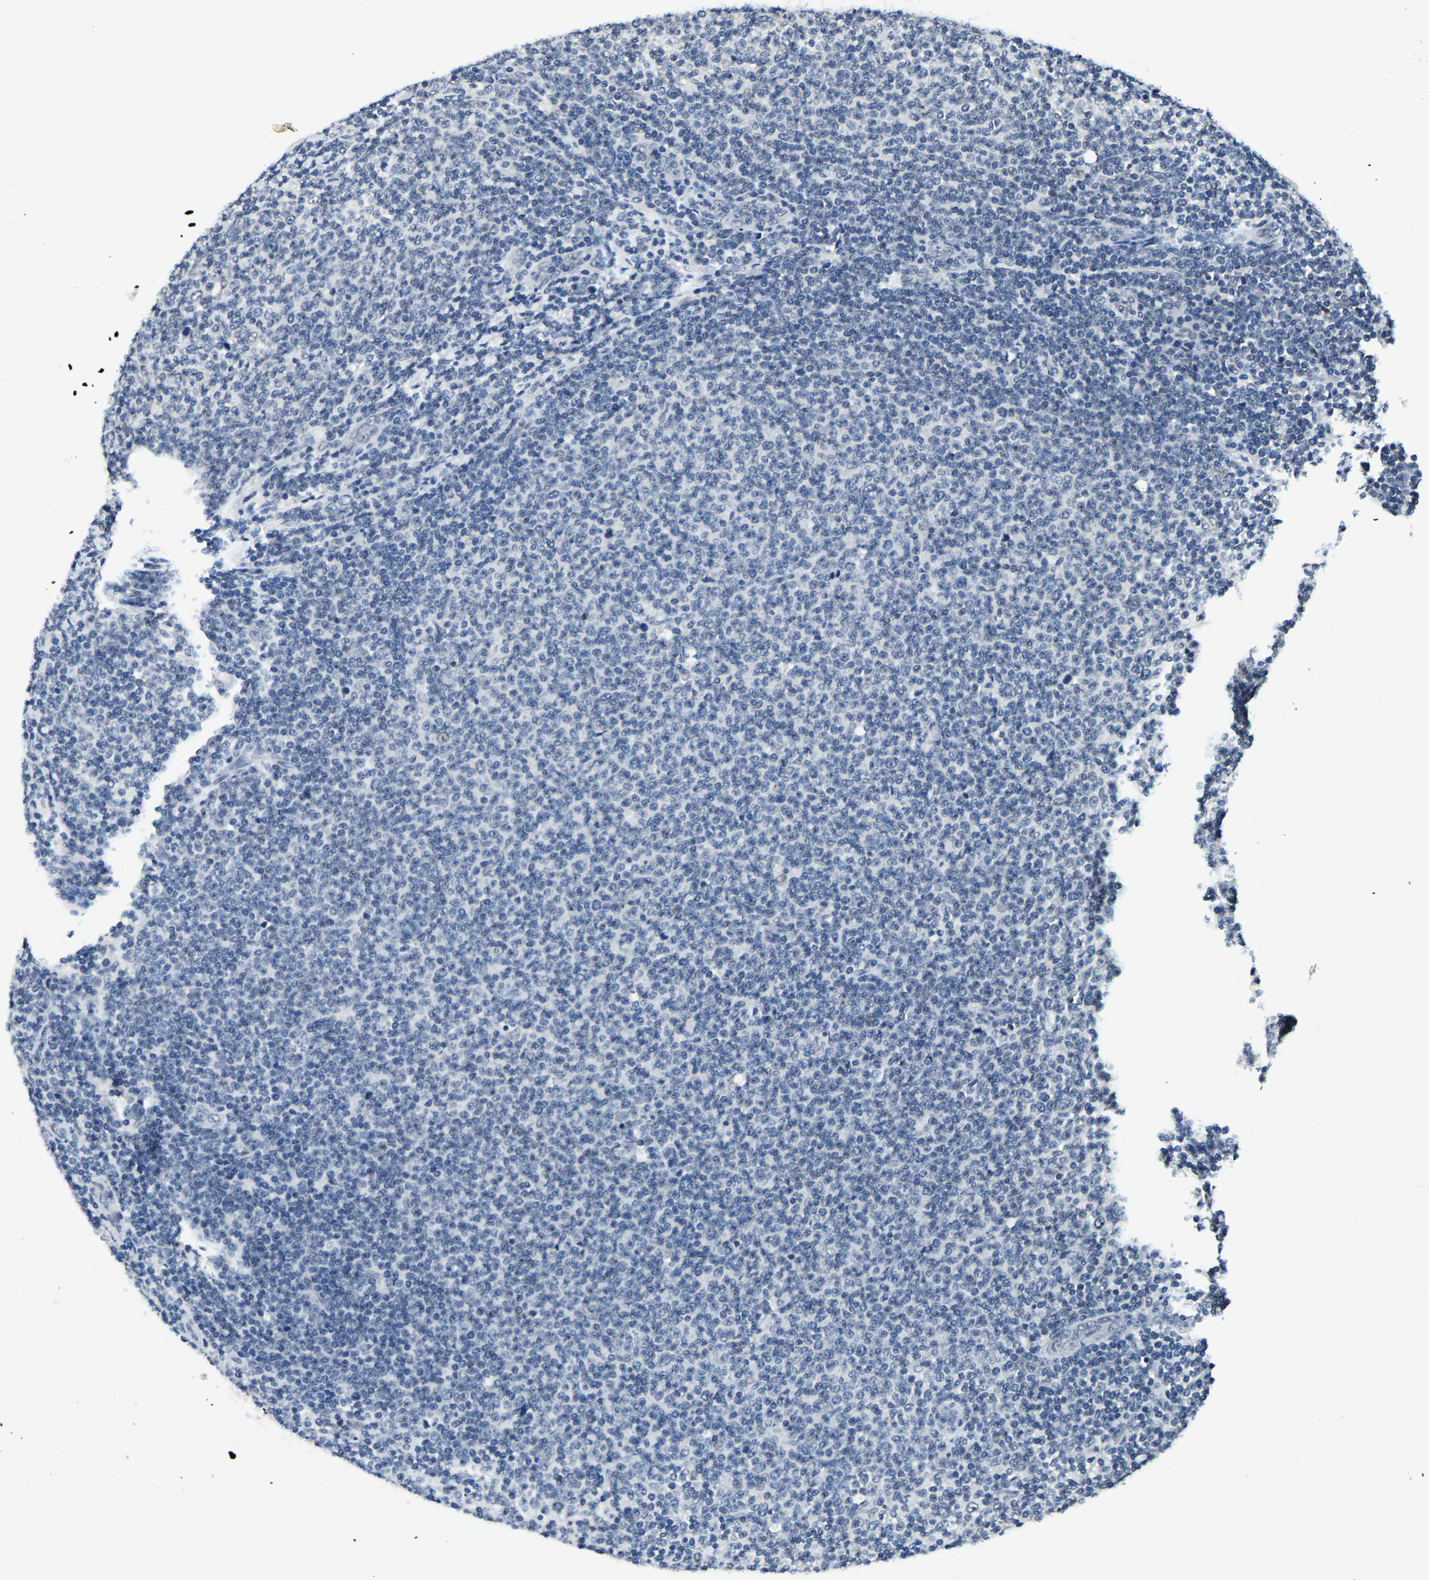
{"staining": {"intensity": "negative", "quantity": "none", "location": "none"}, "tissue": "lymphoma", "cell_type": "Tumor cells", "image_type": "cancer", "snomed": [{"axis": "morphology", "description": "Malignant lymphoma, non-Hodgkin's type, Low grade"}, {"axis": "topography", "description": "Lymph node"}], "caption": "Immunohistochemistry of human lymphoma shows no expression in tumor cells.", "gene": "RANBP2", "patient": {"sex": "male", "age": 66}}